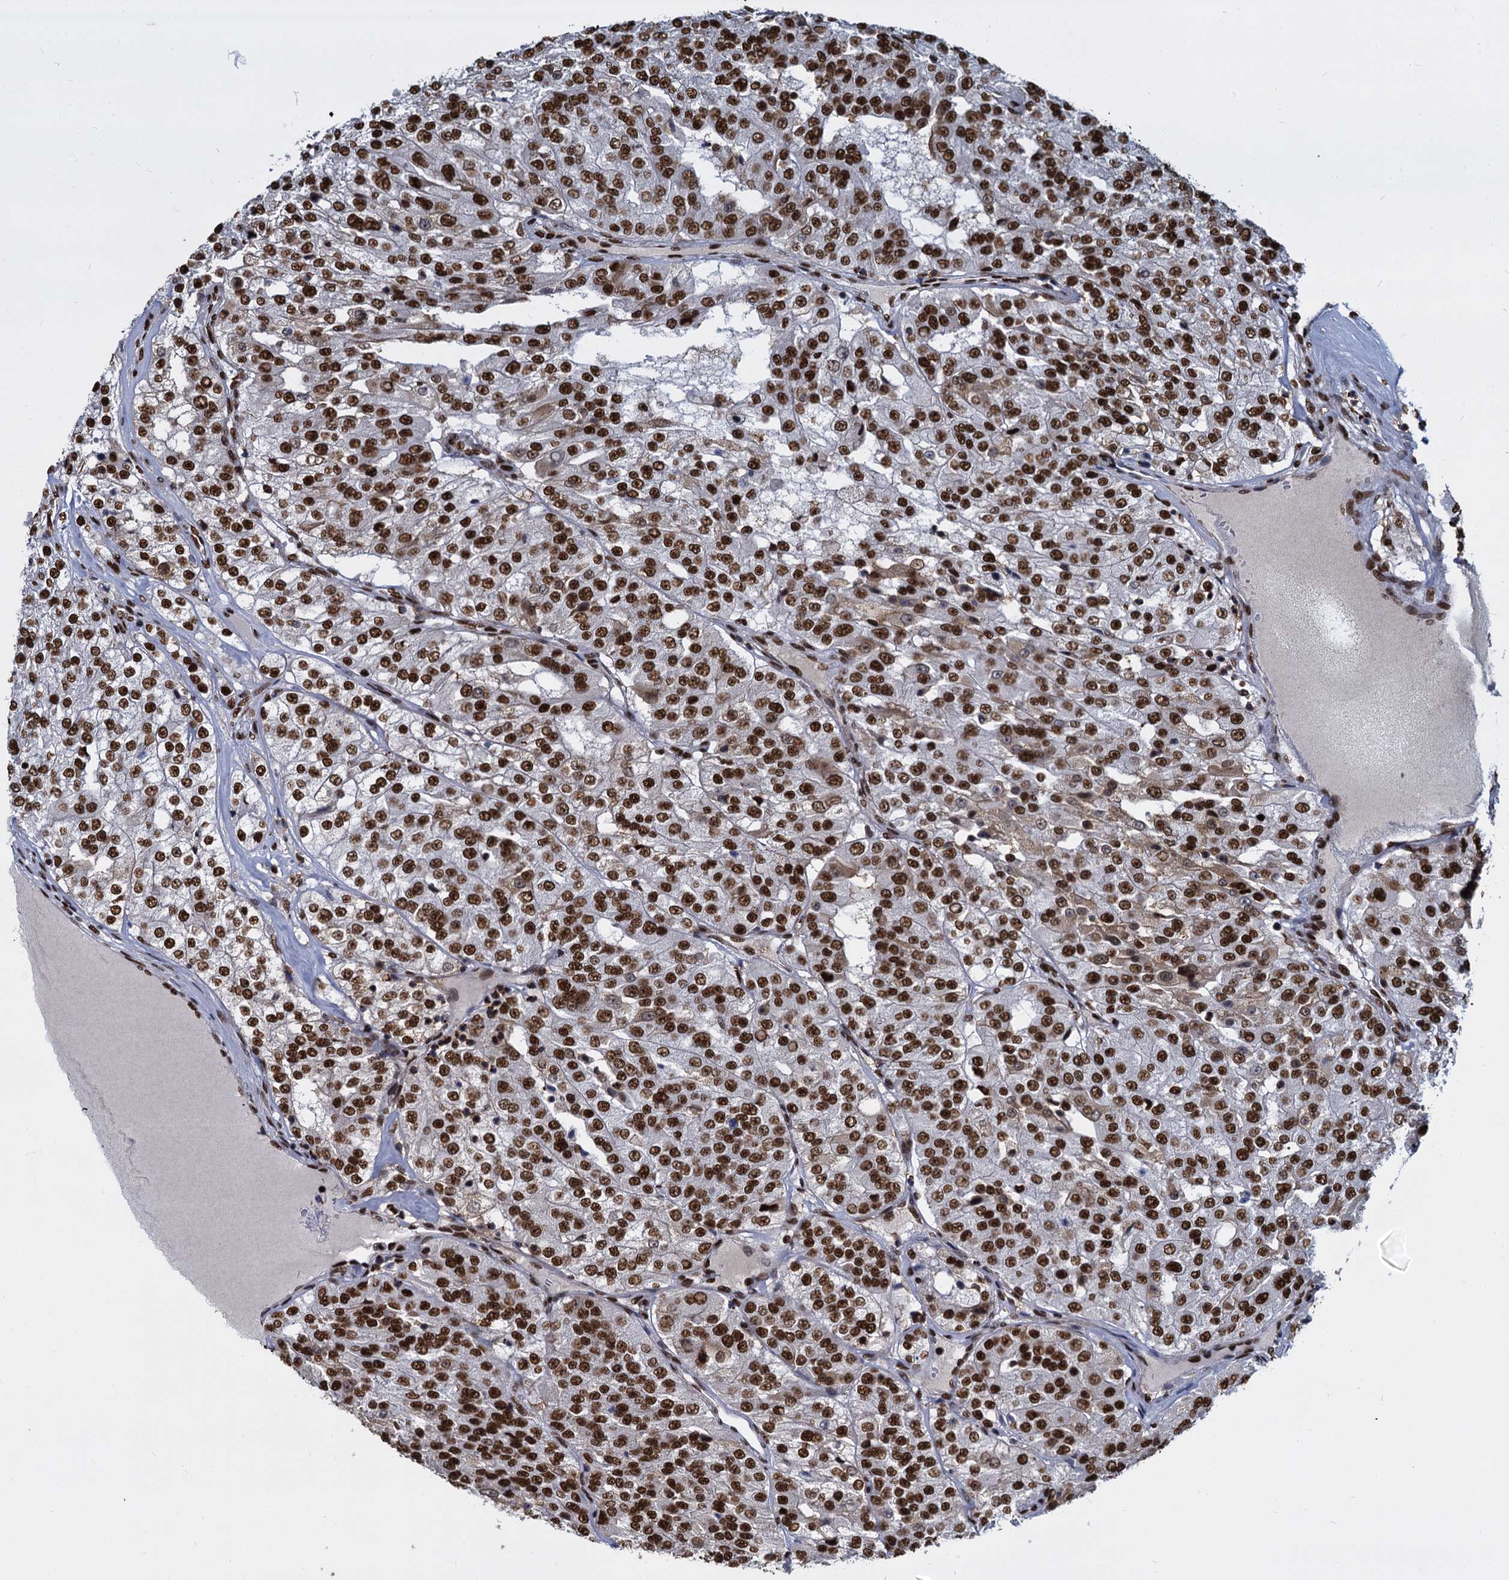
{"staining": {"intensity": "strong", "quantity": ">75%", "location": "nuclear"}, "tissue": "renal cancer", "cell_type": "Tumor cells", "image_type": "cancer", "snomed": [{"axis": "morphology", "description": "Adenocarcinoma, NOS"}, {"axis": "topography", "description": "Kidney"}], "caption": "Brown immunohistochemical staining in human renal cancer displays strong nuclear expression in approximately >75% of tumor cells.", "gene": "DCPS", "patient": {"sex": "female", "age": 63}}